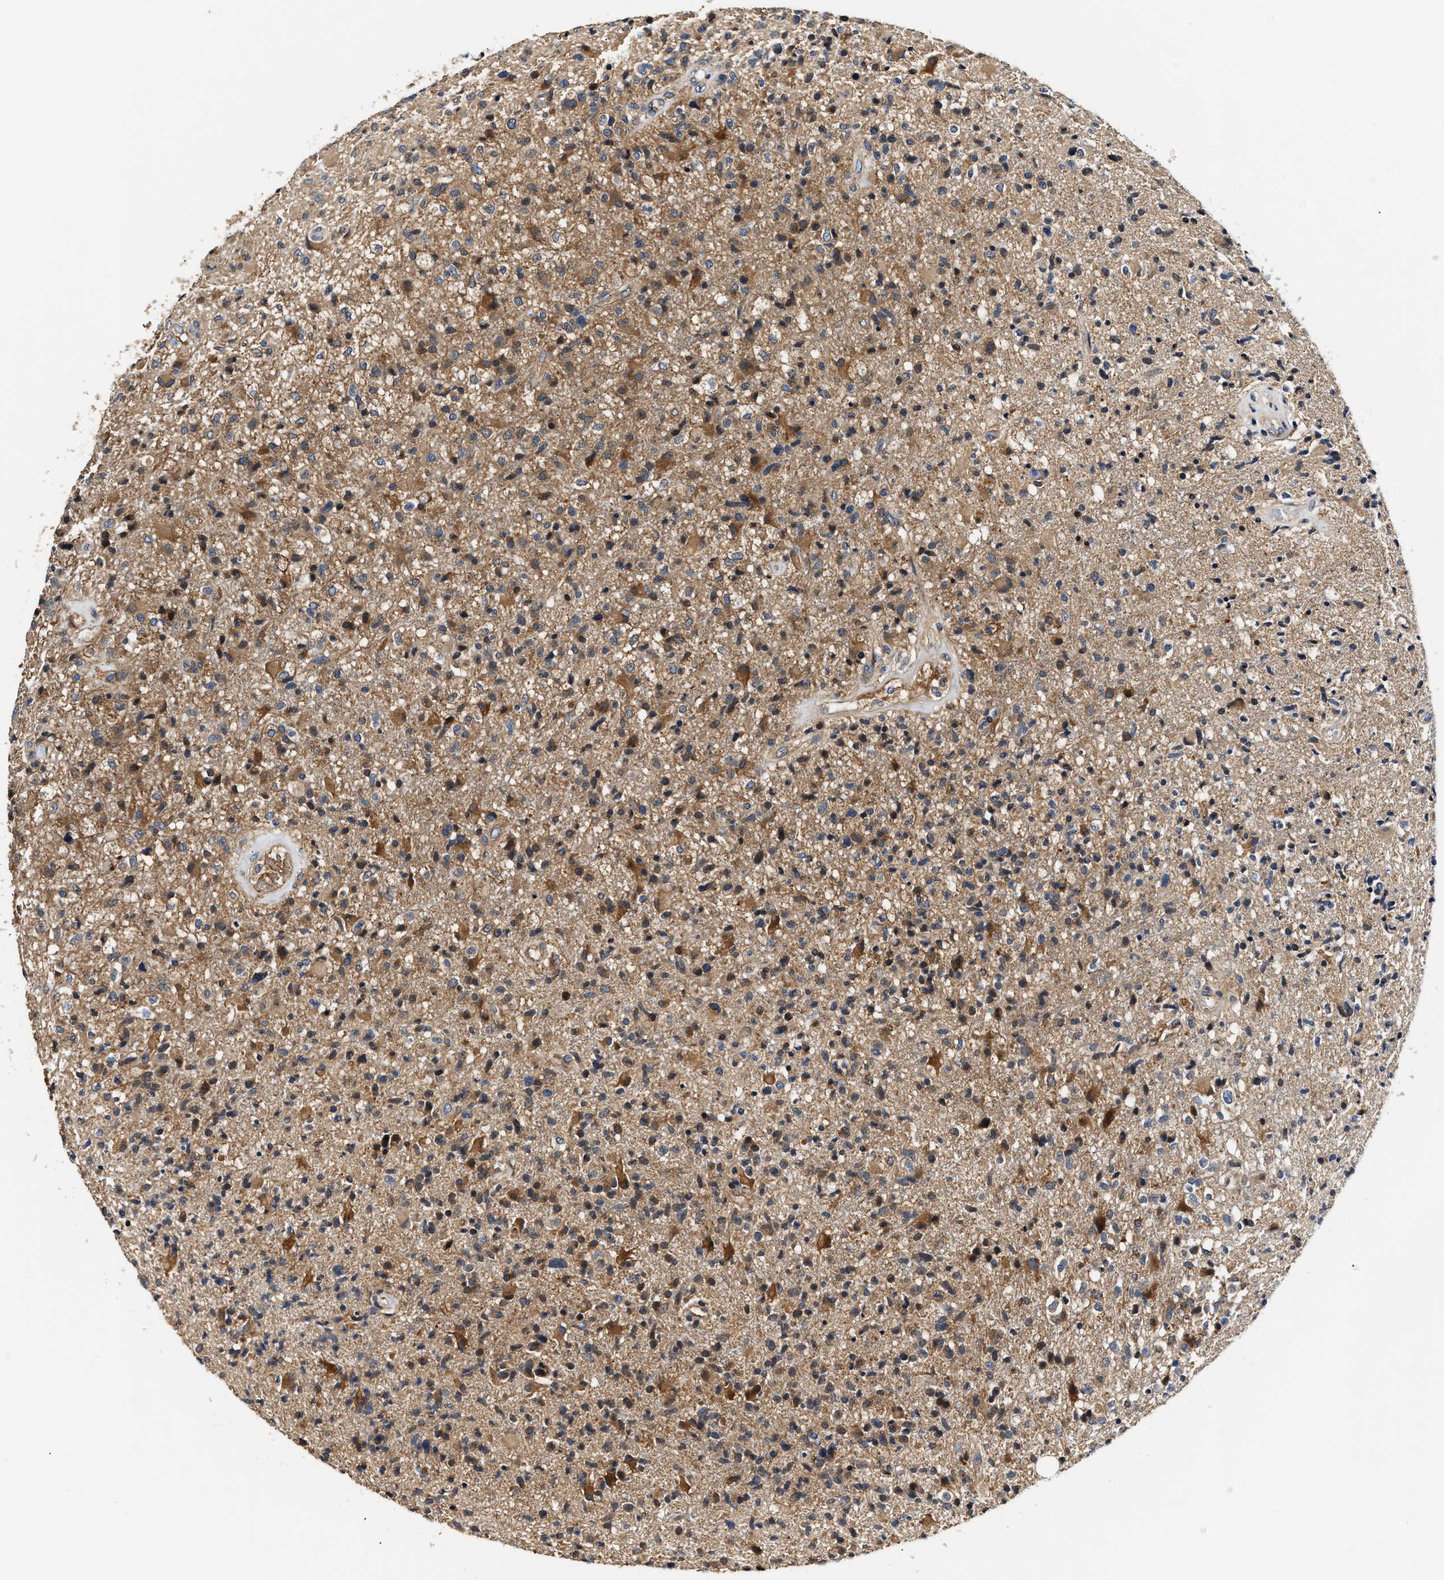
{"staining": {"intensity": "moderate", "quantity": ">75%", "location": "cytoplasmic/membranous"}, "tissue": "glioma", "cell_type": "Tumor cells", "image_type": "cancer", "snomed": [{"axis": "morphology", "description": "Glioma, malignant, High grade"}, {"axis": "topography", "description": "Brain"}], "caption": "Protein staining of malignant glioma (high-grade) tissue displays moderate cytoplasmic/membranous staining in about >75% of tumor cells. The staining was performed using DAB, with brown indicating positive protein expression. Nuclei are stained blue with hematoxylin.", "gene": "TEX2", "patient": {"sex": "male", "age": 72}}